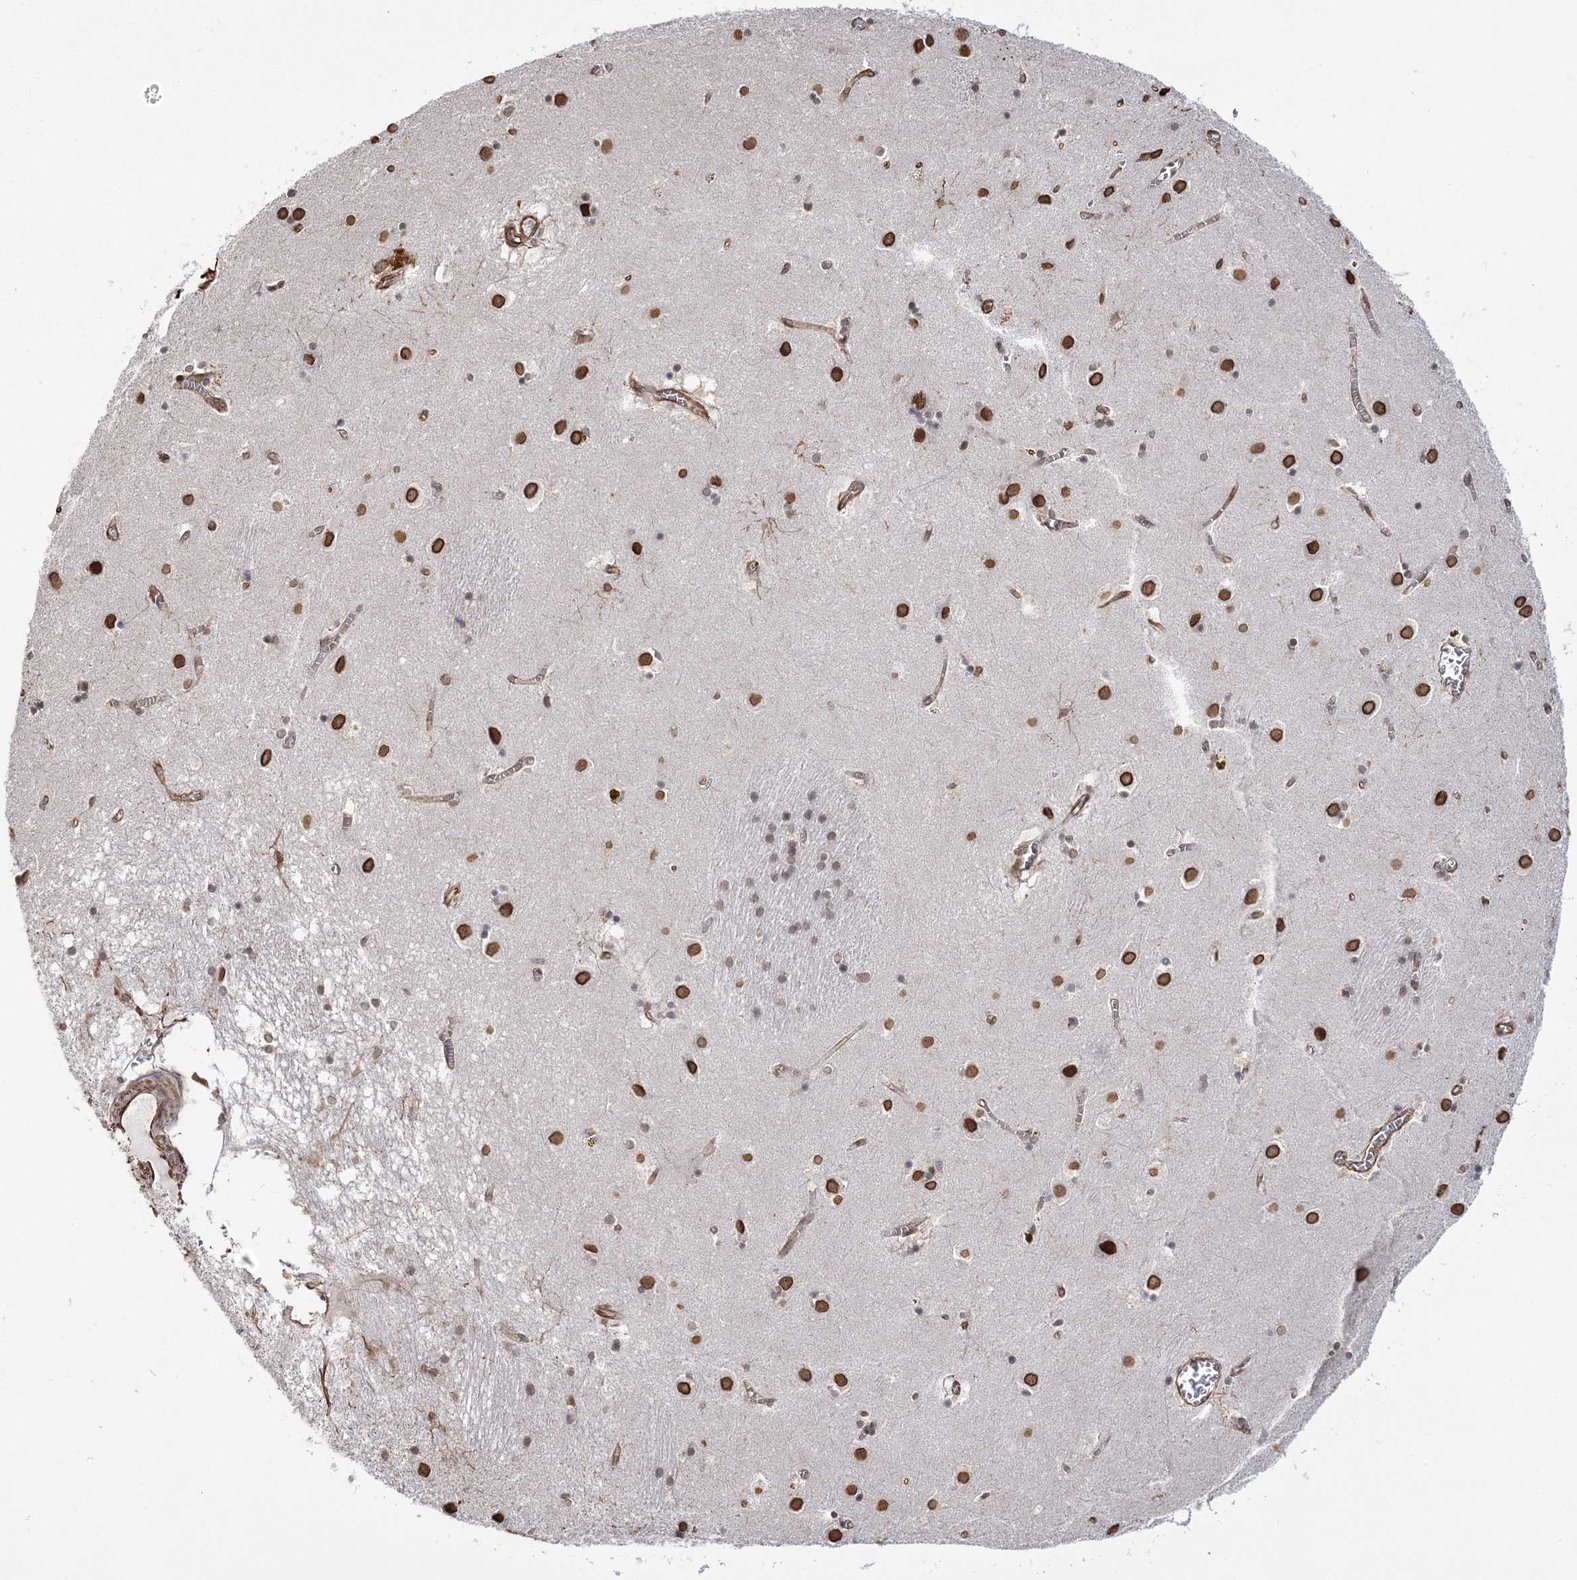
{"staining": {"intensity": "moderate", "quantity": "25%-75%", "location": "nuclear"}, "tissue": "caudate", "cell_type": "Glial cells", "image_type": "normal", "snomed": [{"axis": "morphology", "description": "Normal tissue, NOS"}, {"axis": "topography", "description": "Lateral ventricle wall"}], "caption": "The micrograph shows immunohistochemical staining of benign caudate. There is moderate nuclear staining is present in about 25%-75% of glial cells. The staining was performed using DAB to visualize the protein expression in brown, while the nuclei were stained in blue with hematoxylin (Magnification: 20x).", "gene": "ATP11B", "patient": {"sex": "male", "age": 70}}